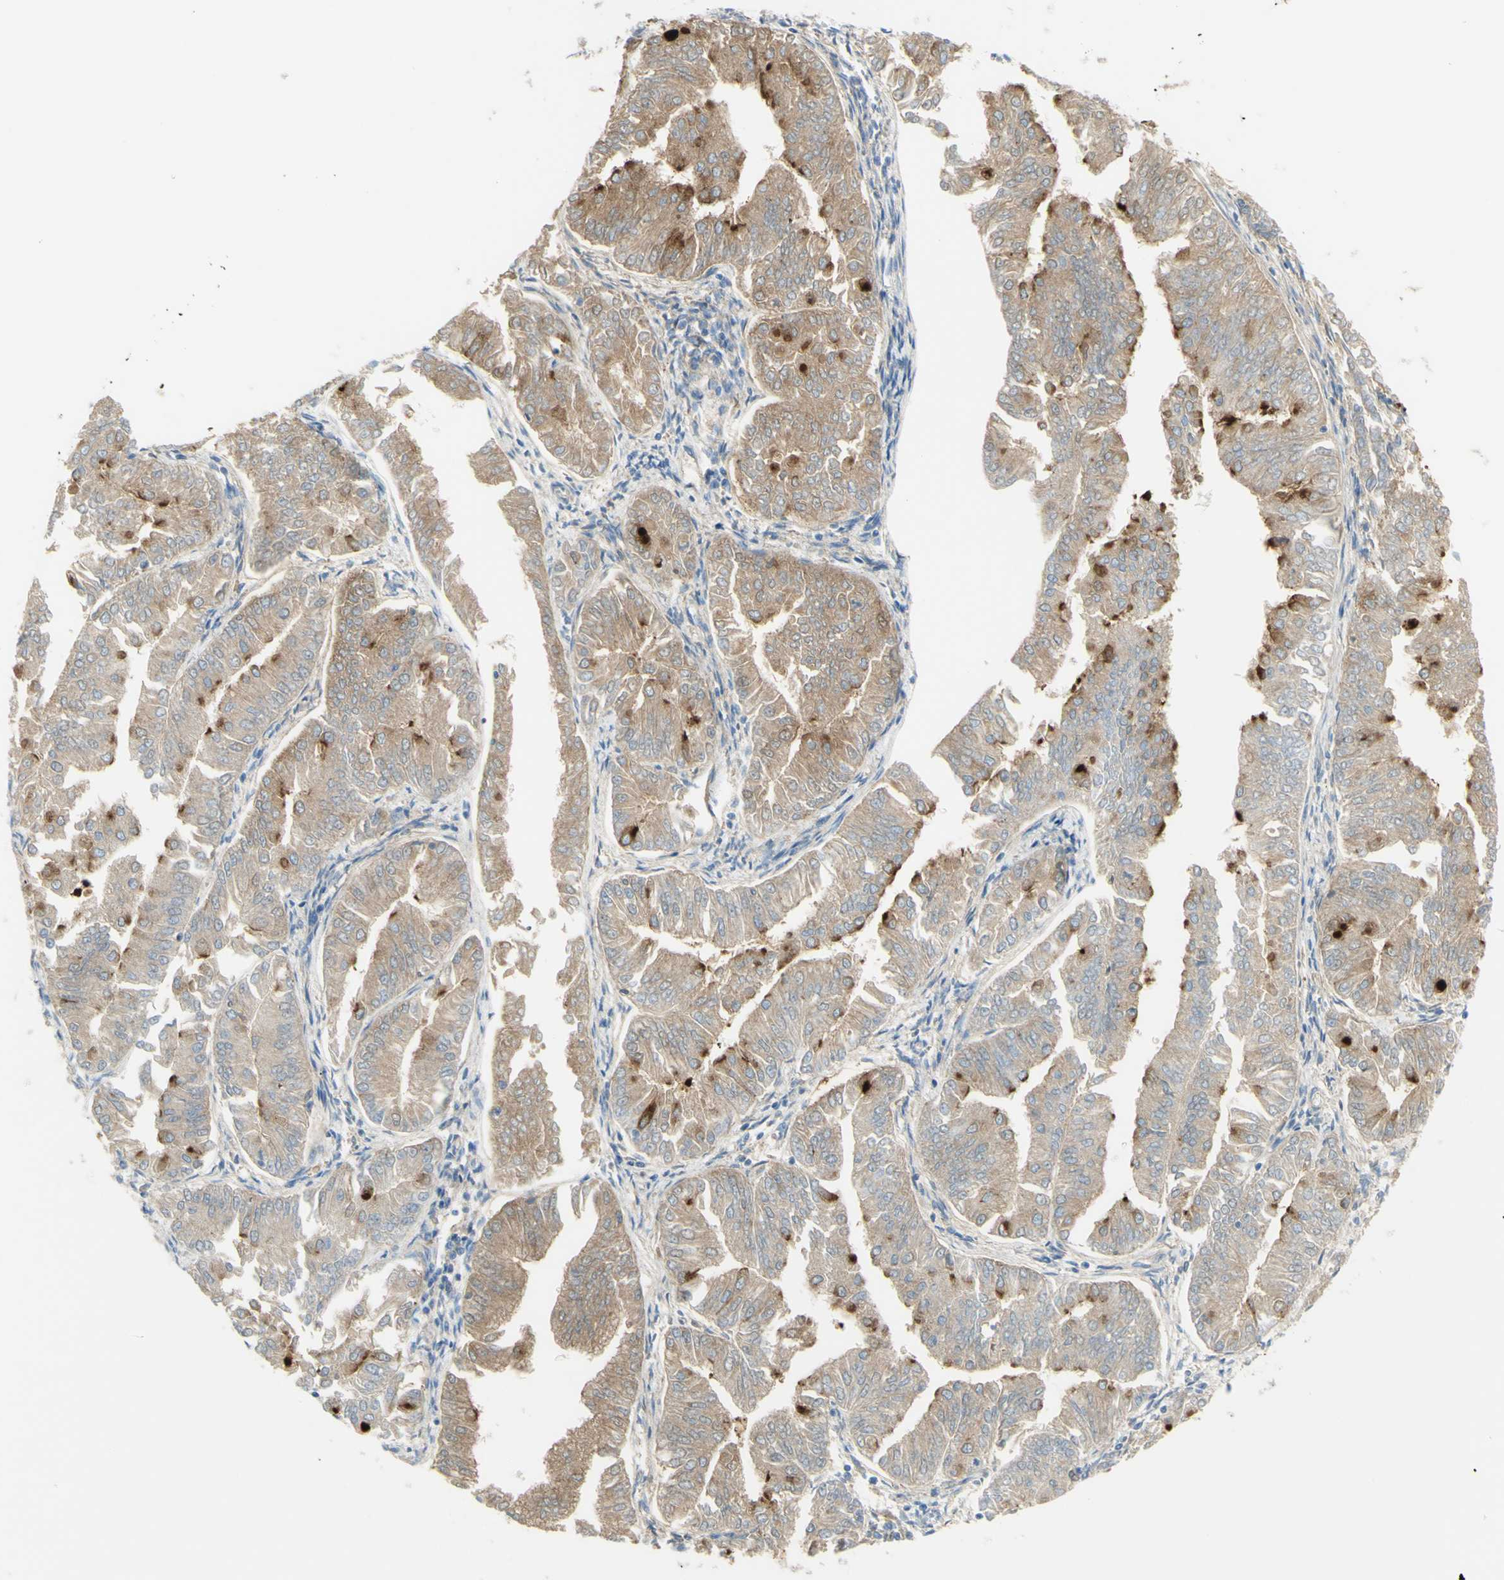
{"staining": {"intensity": "strong", "quantity": "<25%", "location": "cytoplasmic/membranous"}, "tissue": "endometrial cancer", "cell_type": "Tumor cells", "image_type": "cancer", "snomed": [{"axis": "morphology", "description": "Adenocarcinoma, NOS"}, {"axis": "topography", "description": "Endometrium"}], "caption": "Protein expression analysis of endometrial cancer displays strong cytoplasmic/membranous staining in about <25% of tumor cells. The protein of interest is shown in brown color, while the nuclei are stained blue.", "gene": "TSPAN1", "patient": {"sex": "female", "age": 53}}